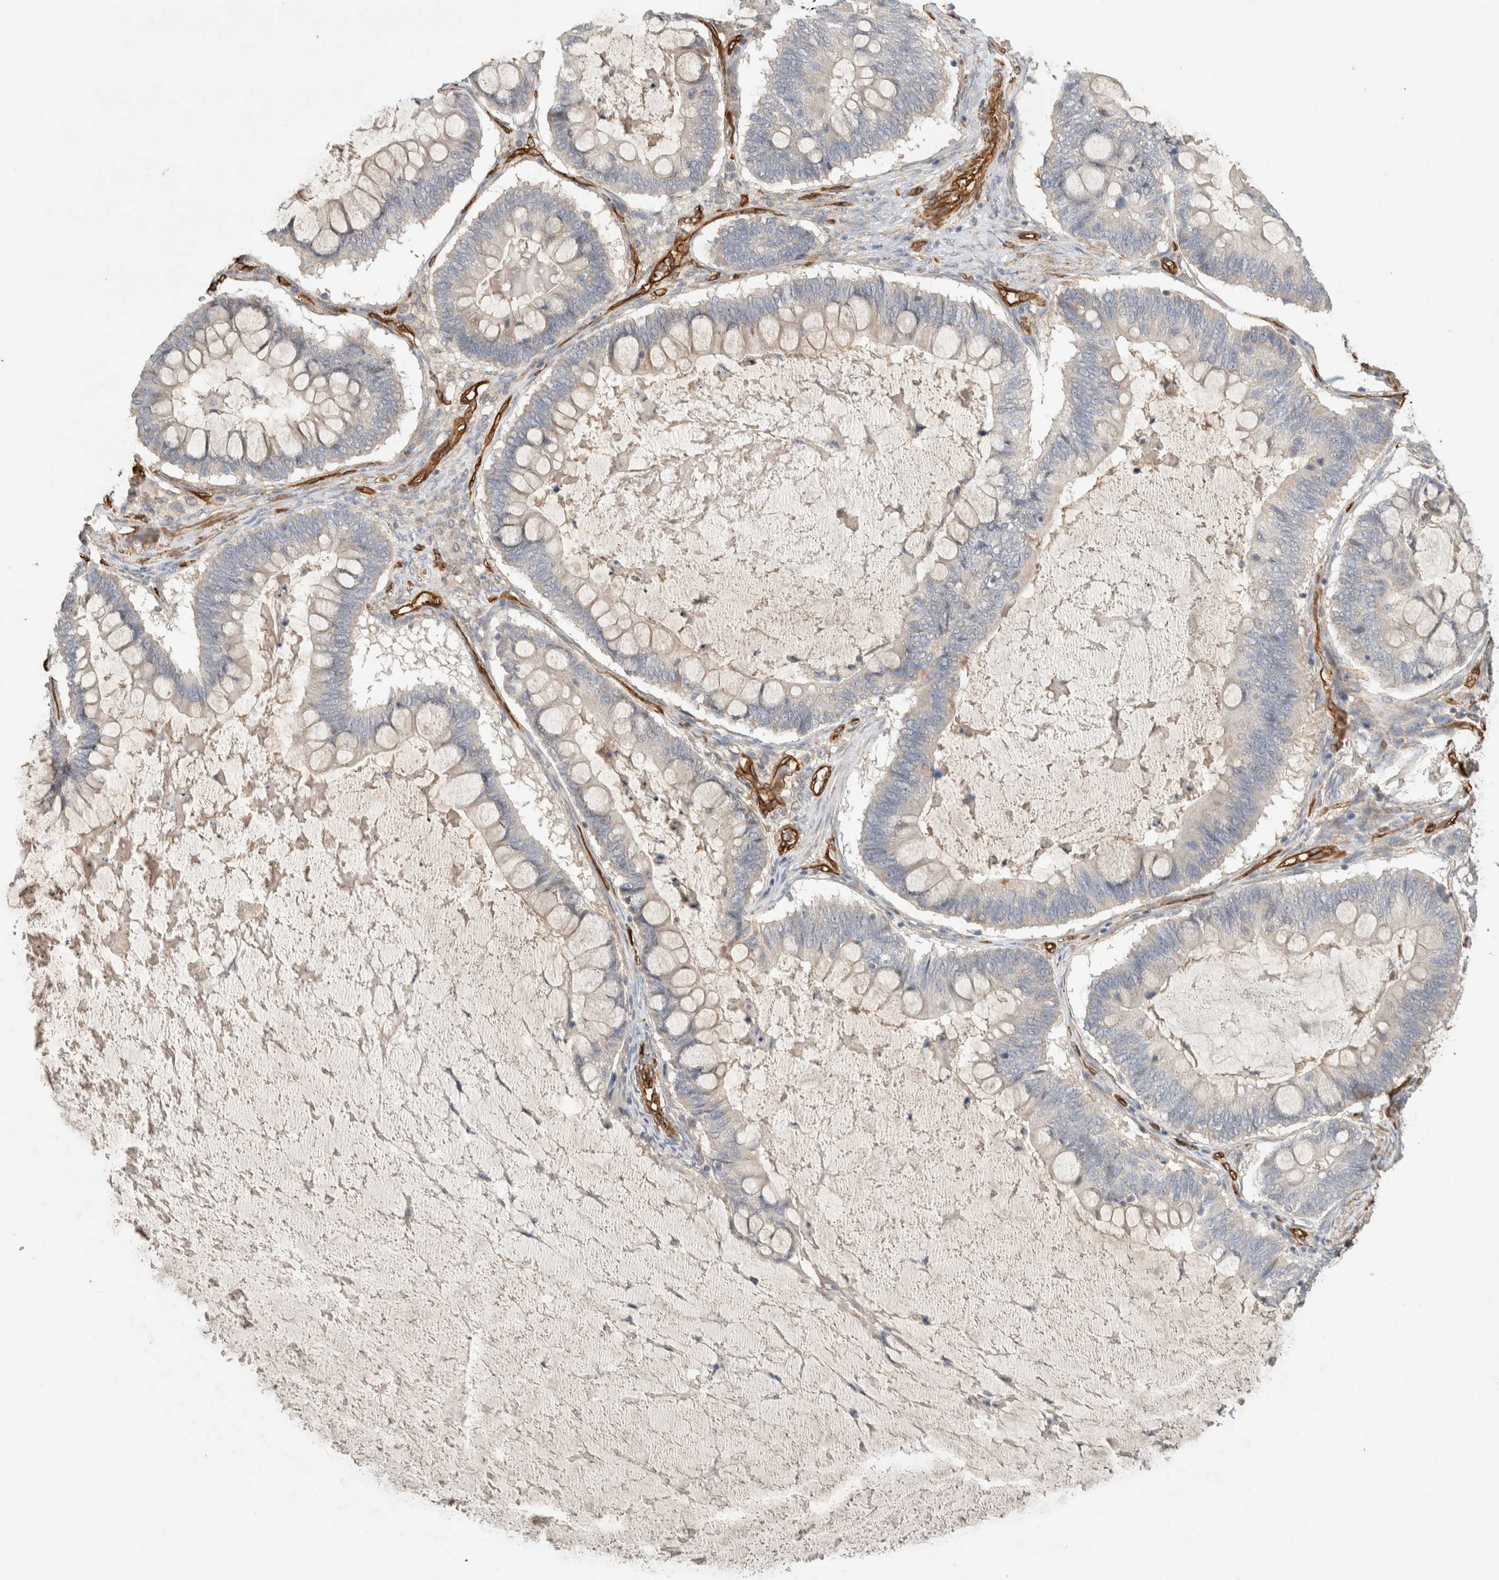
{"staining": {"intensity": "negative", "quantity": "none", "location": "none"}, "tissue": "ovarian cancer", "cell_type": "Tumor cells", "image_type": "cancer", "snomed": [{"axis": "morphology", "description": "Cystadenocarcinoma, mucinous, NOS"}, {"axis": "topography", "description": "Ovary"}], "caption": "A micrograph of human ovarian cancer (mucinous cystadenocarcinoma) is negative for staining in tumor cells.", "gene": "JMJD4", "patient": {"sex": "female", "age": 61}}